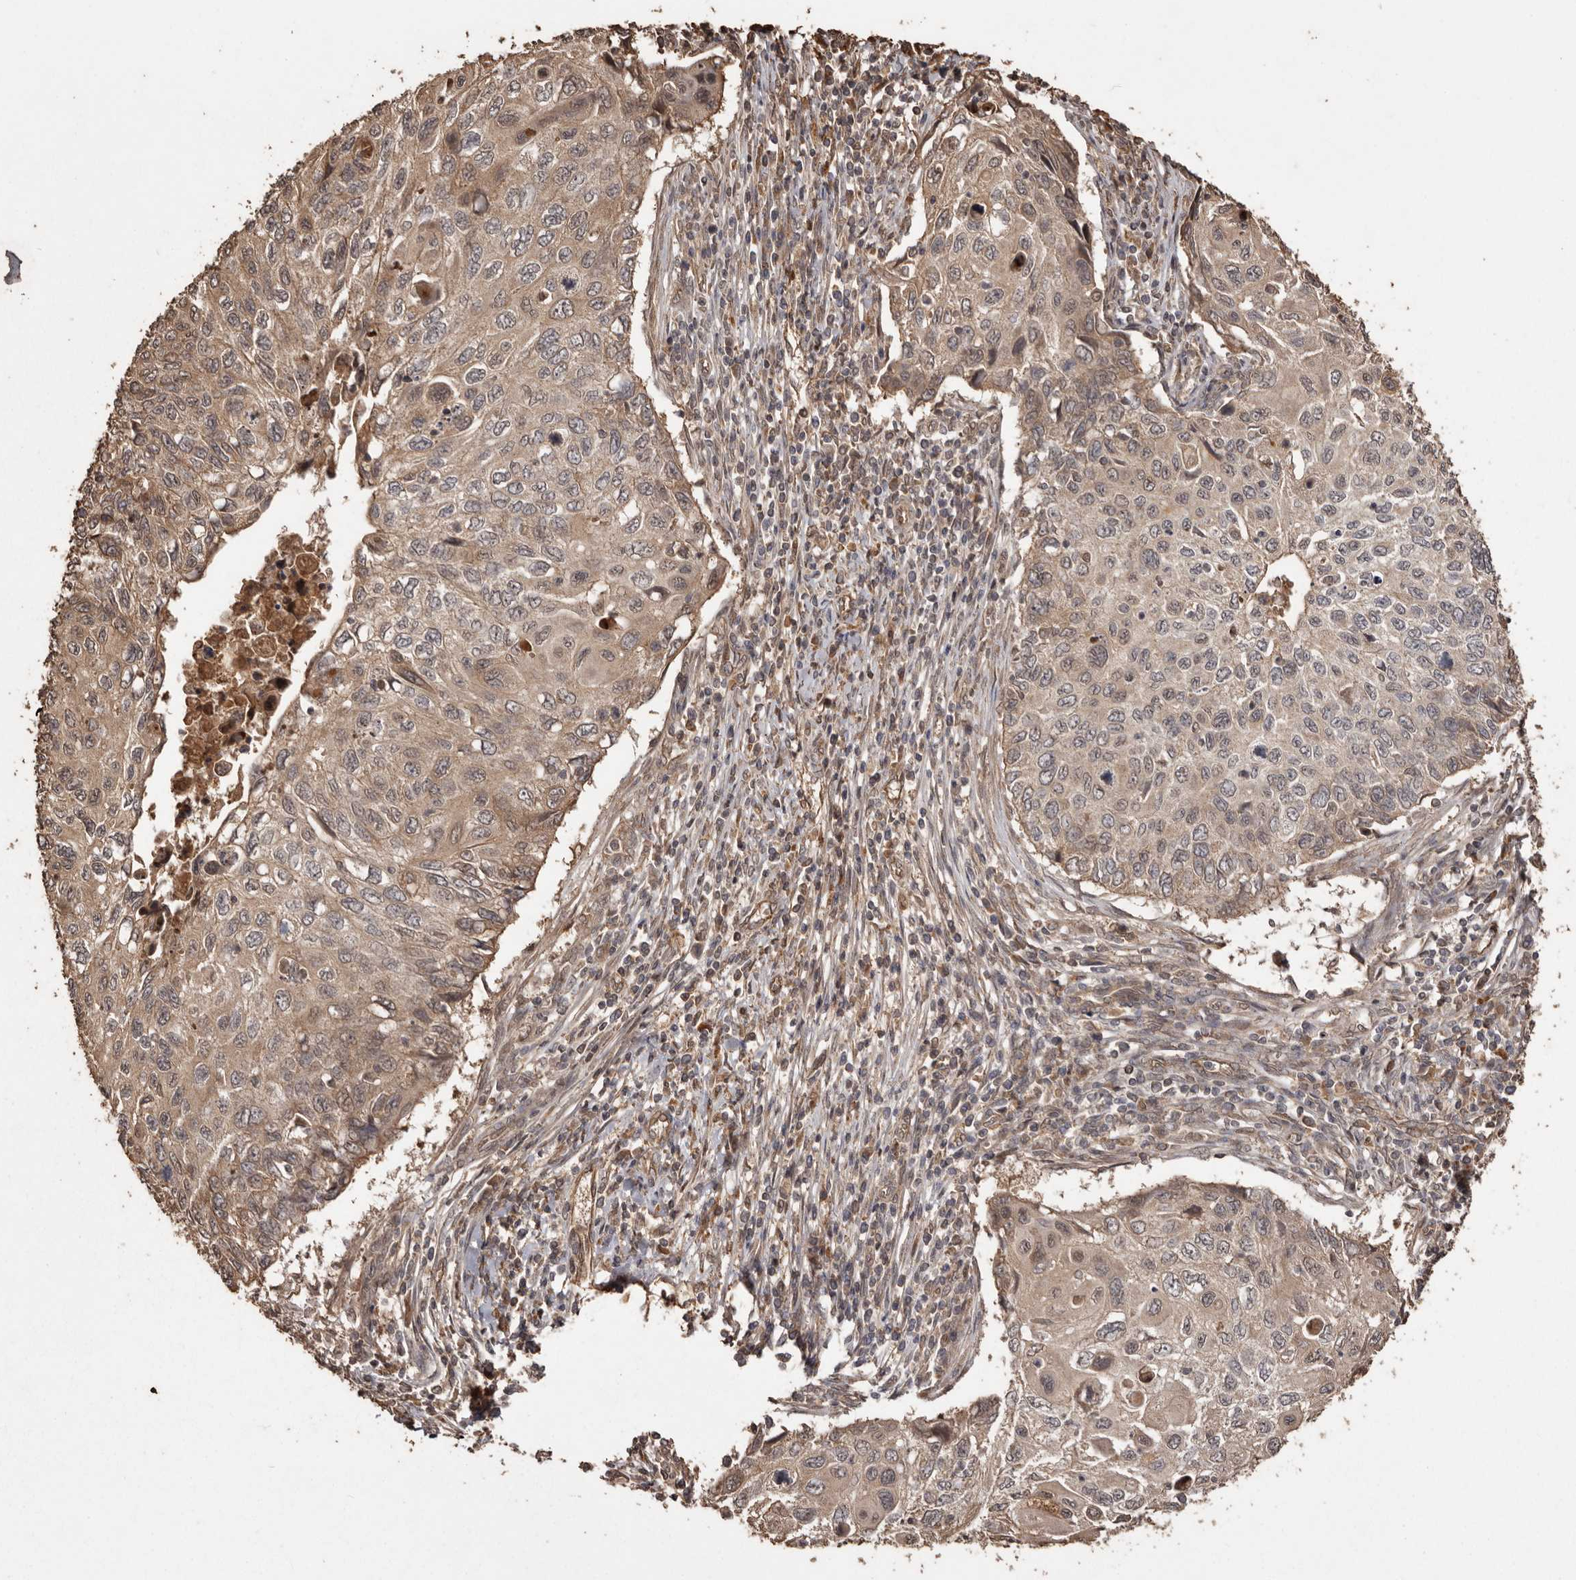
{"staining": {"intensity": "weak", "quantity": ">75%", "location": "cytoplasmic/membranous,nuclear"}, "tissue": "cervical cancer", "cell_type": "Tumor cells", "image_type": "cancer", "snomed": [{"axis": "morphology", "description": "Squamous cell carcinoma, NOS"}, {"axis": "topography", "description": "Cervix"}], "caption": "There is low levels of weak cytoplasmic/membranous and nuclear positivity in tumor cells of cervical cancer, as demonstrated by immunohistochemical staining (brown color).", "gene": "NUP43", "patient": {"sex": "female", "age": 70}}